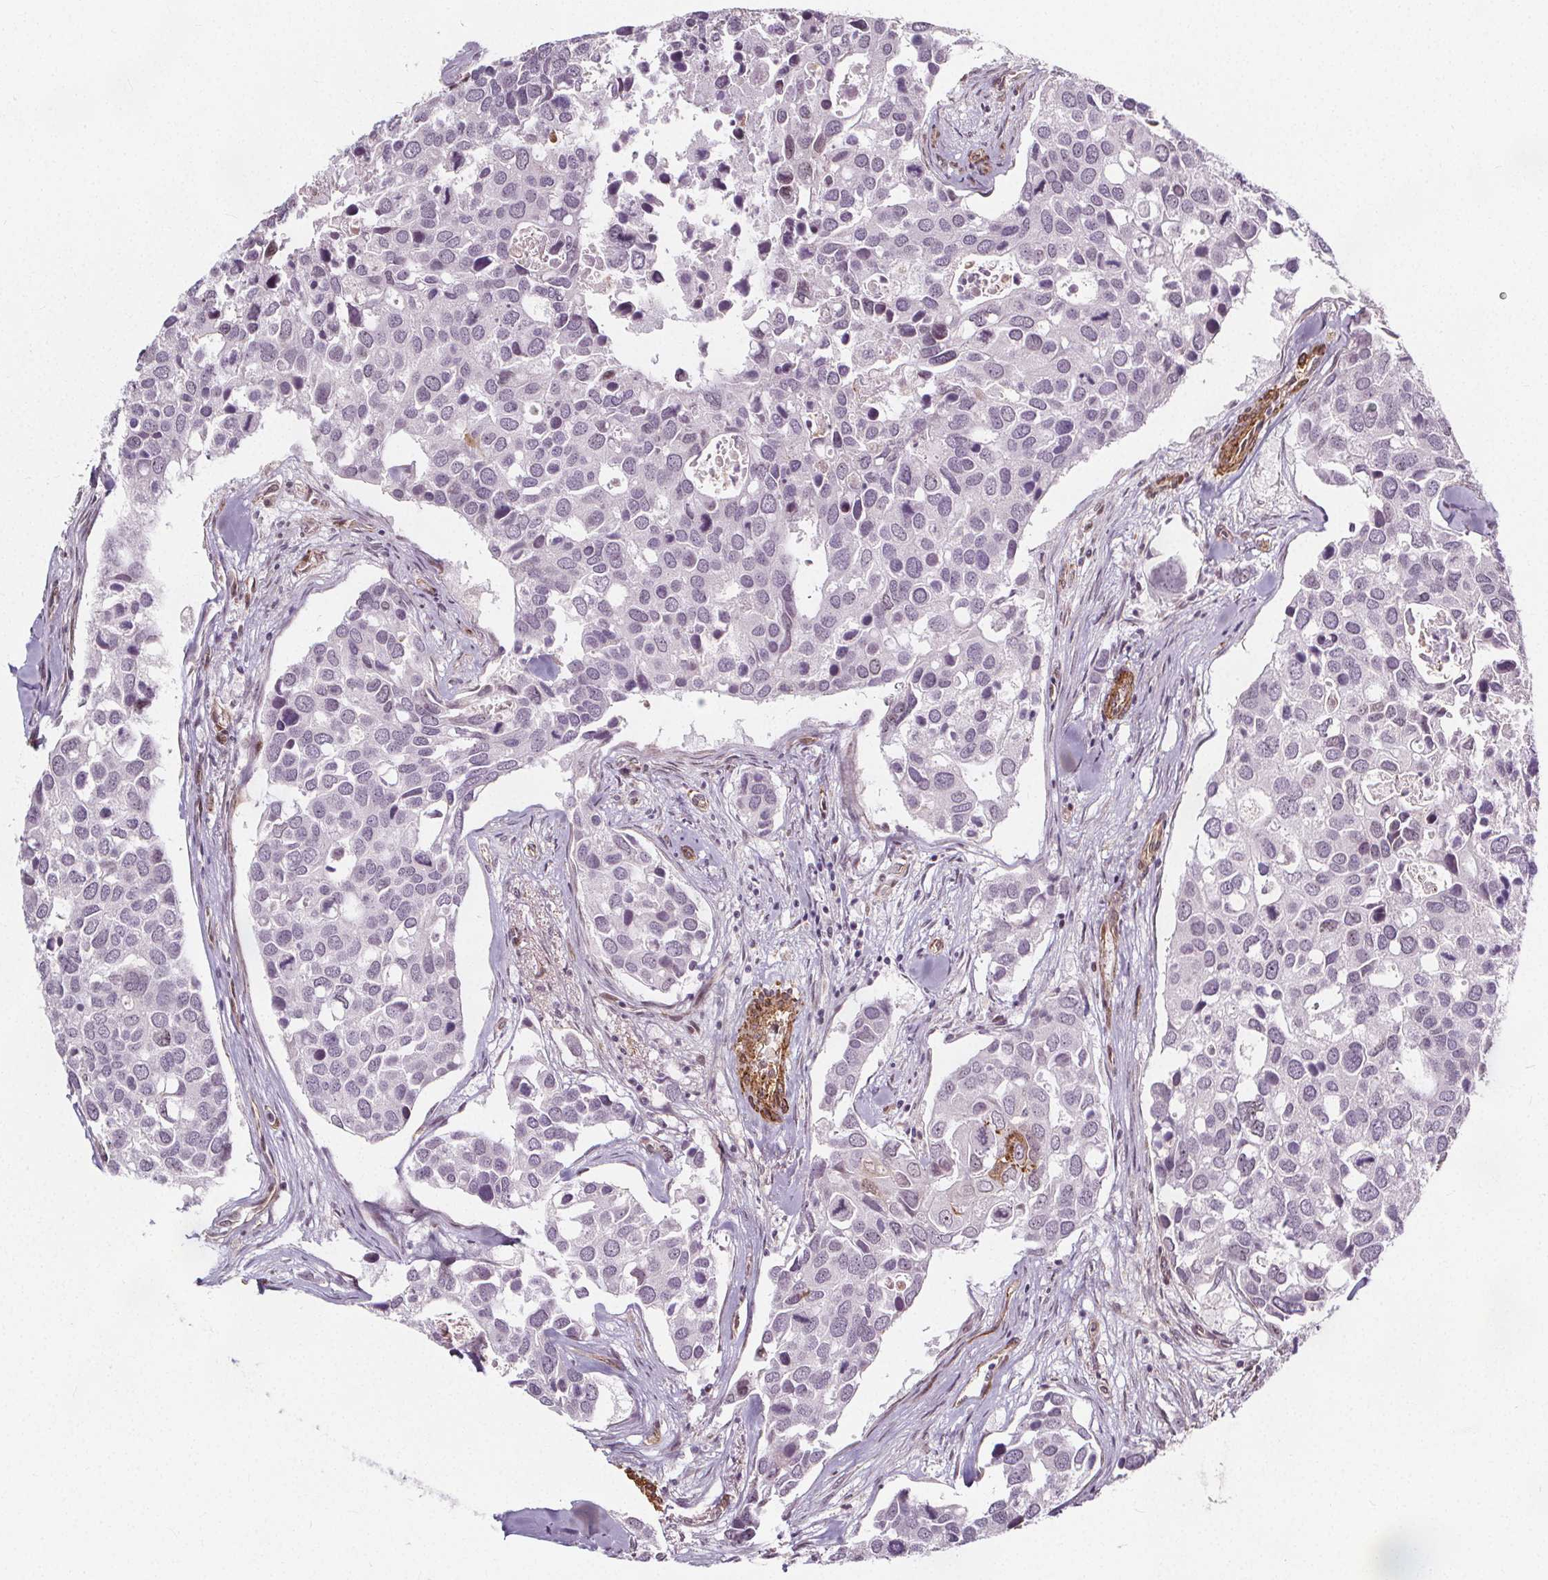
{"staining": {"intensity": "negative", "quantity": "none", "location": "none"}, "tissue": "breast cancer", "cell_type": "Tumor cells", "image_type": "cancer", "snomed": [{"axis": "morphology", "description": "Duct carcinoma"}, {"axis": "topography", "description": "Breast"}], "caption": "There is no significant positivity in tumor cells of invasive ductal carcinoma (breast).", "gene": "HAS1", "patient": {"sex": "female", "age": 83}}